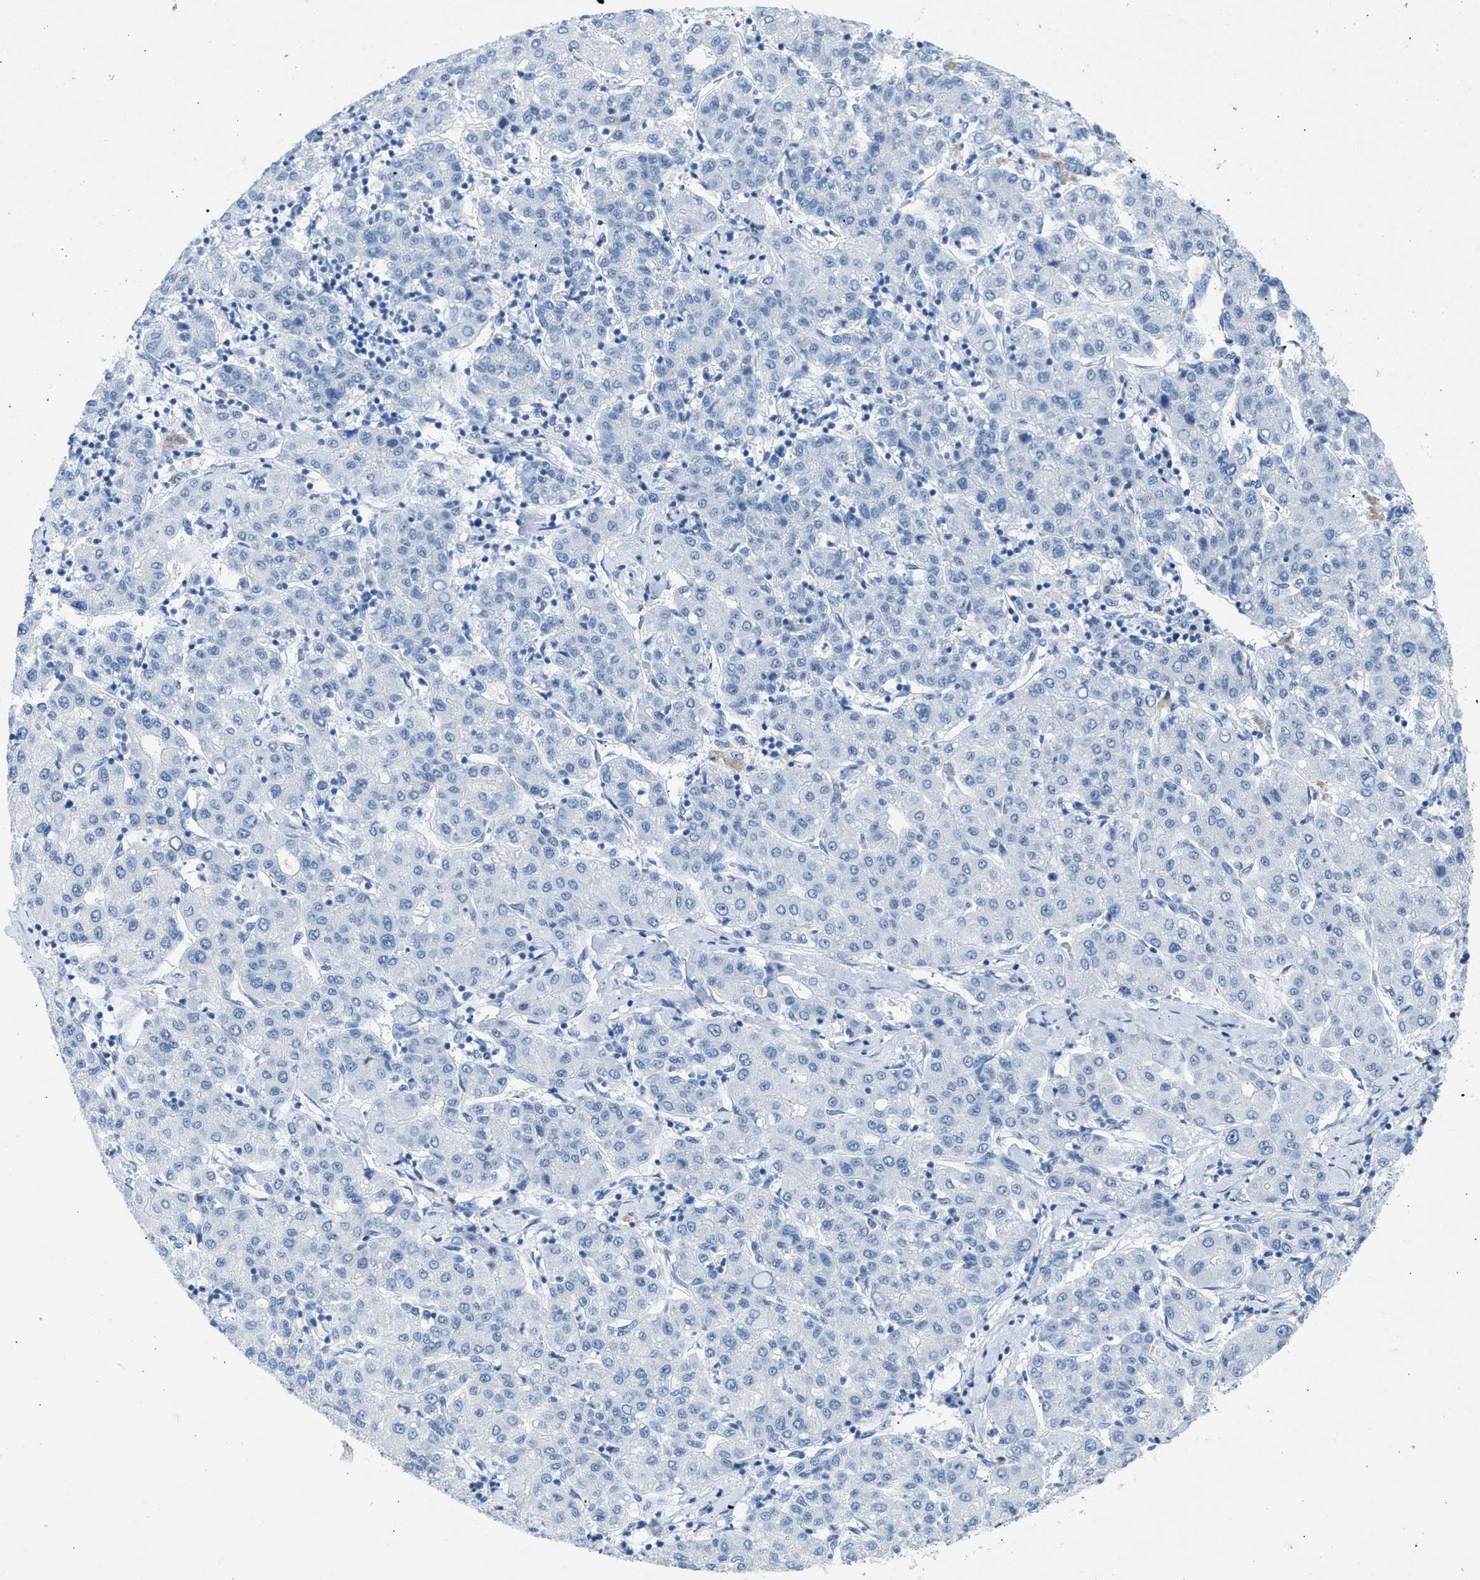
{"staining": {"intensity": "negative", "quantity": "none", "location": "none"}, "tissue": "liver cancer", "cell_type": "Tumor cells", "image_type": "cancer", "snomed": [{"axis": "morphology", "description": "Carcinoma, Hepatocellular, NOS"}, {"axis": "topography", "description": "Liver"}], "caption": "Tumor cells are negative for brown protein staining in liver cancer. (Stains: DAB IHC with hematoxylin counter stain, Microscopy: brightfield microscopy at high magnification).", "gene": "HHATL", "patient": {"sex": "male", "age": 65}}